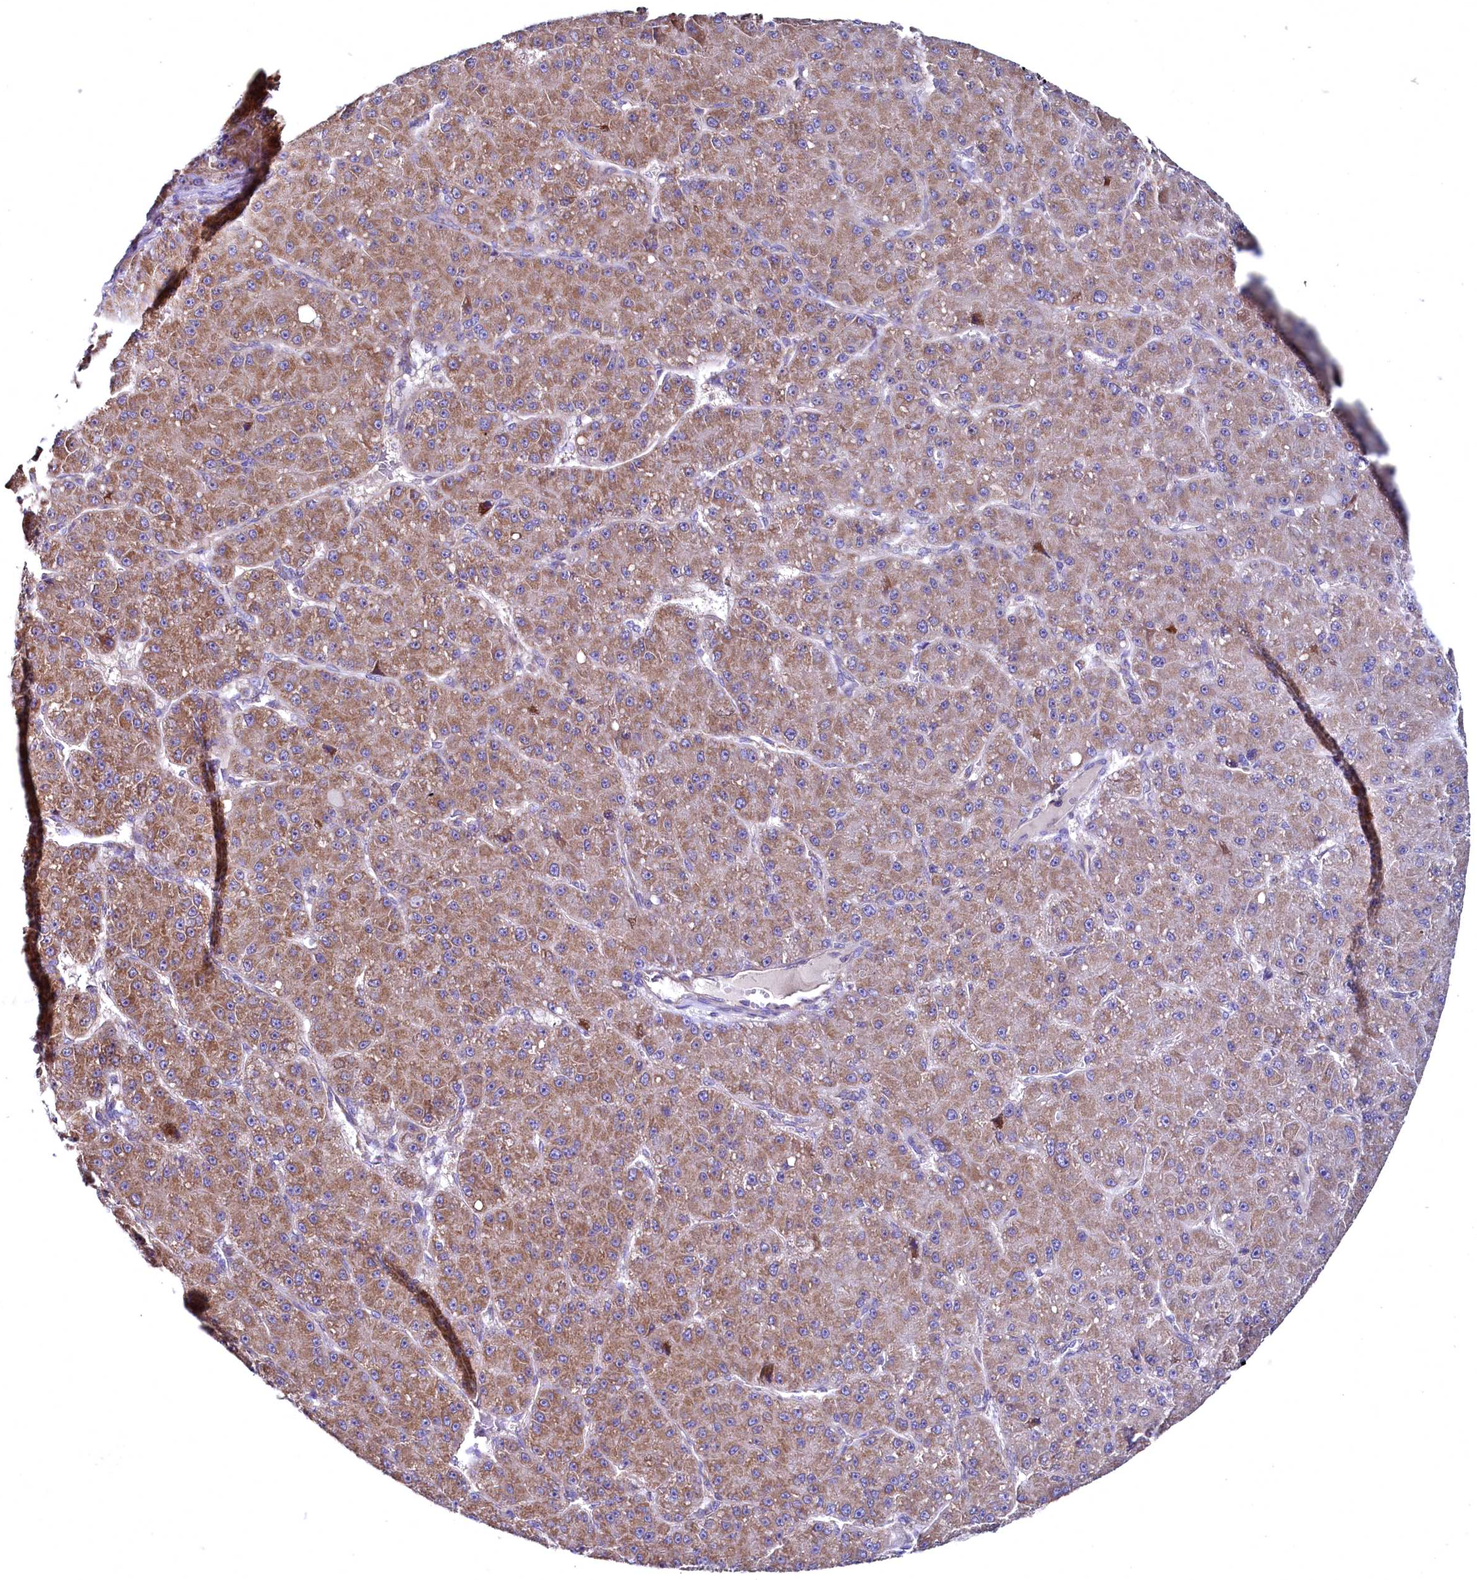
{"staining": {"intensity": "moderate", "quantity": ">75%", "location": "cytoplasmic/membranous"}, "tissue": "liver cancer", "cell_type": "Tumor cells", "image_type": "cancer", "snomed": [{"axis": "morphology", "description": "Carcinoma, Hepatocellular, NOS"}, {"axis": "topography", "description": "Liver"}], "caption": "Hepatocellular carcinoma (liver) stained with DAB IHC exhibits medium levels of moderate cytoplasmic/membranous expression in about >75% of tumor cells. (DAB (3,3'-diaminobenzidine) = brown stain, brightfield microscopy at high magnification).", "gene": "MRPL57", "patient": {"sex": "male", "age": 67}}